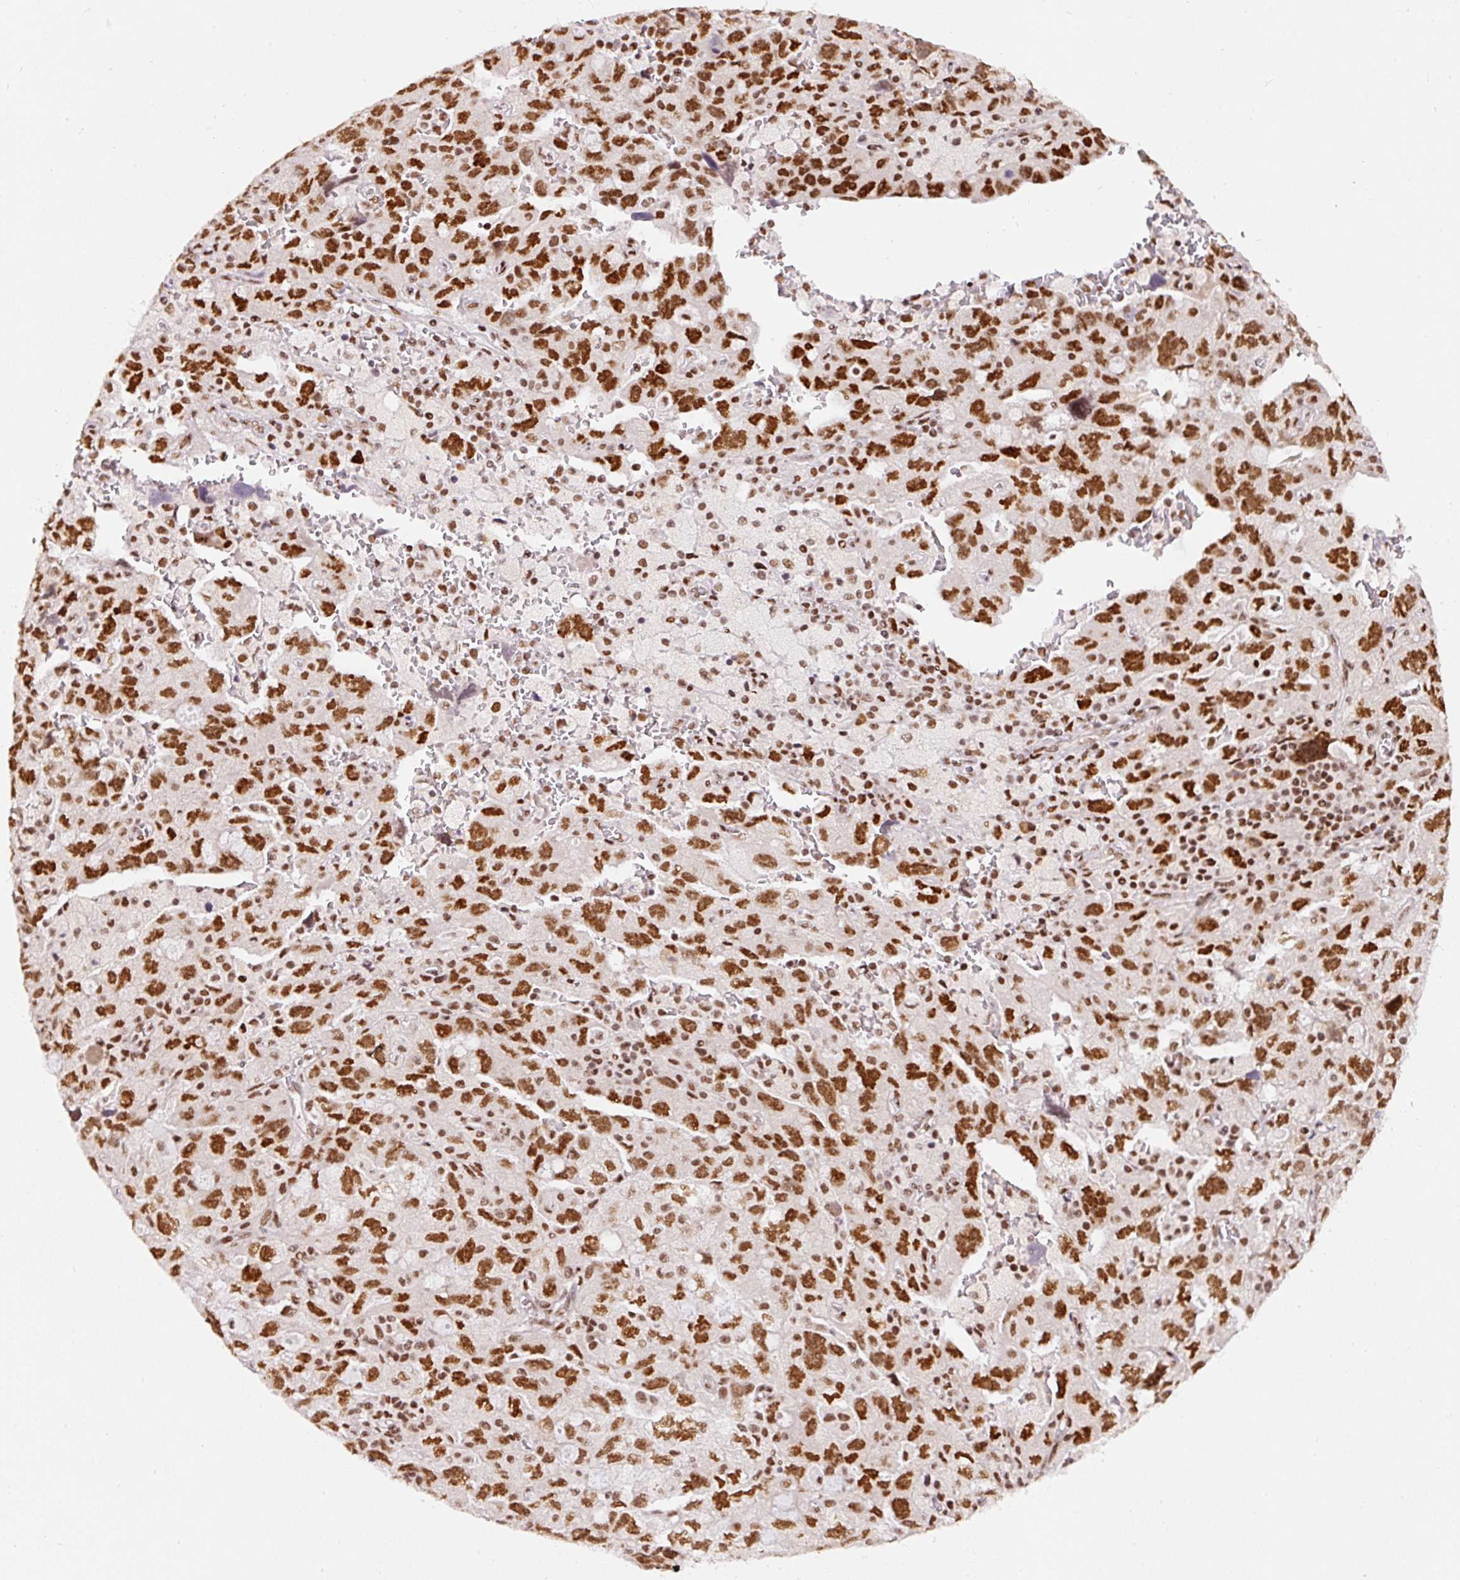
{"staining": {"intensity": "strong", "quantity": "25%-75%", "location": "nuclear"}, "tissue": "ovarian cancer", "cell_type": "Tumor cells", "image_type": "cancer", "snomed": [{"axis": "morphology", "description": "Carcinoma, NOS"}, {"axis": "morphology", "description": "Cystadenocarcinoma, serous, NOS"}, {"axis": "topography", "description": "Ovary"}], "caption": "High-power microscopy captured an immunohistochemistry (IHC) micrograph of ovarian cancer, revealing strong nuclear positivity in about 25%-75% of tumor cells. Using DAB (brown) and hematoxylin (blue) stains, captured at high magnification using brightfield microscopy.", "gene": "HNRNPC", "patient": {"sex": "female", "age": 69}}